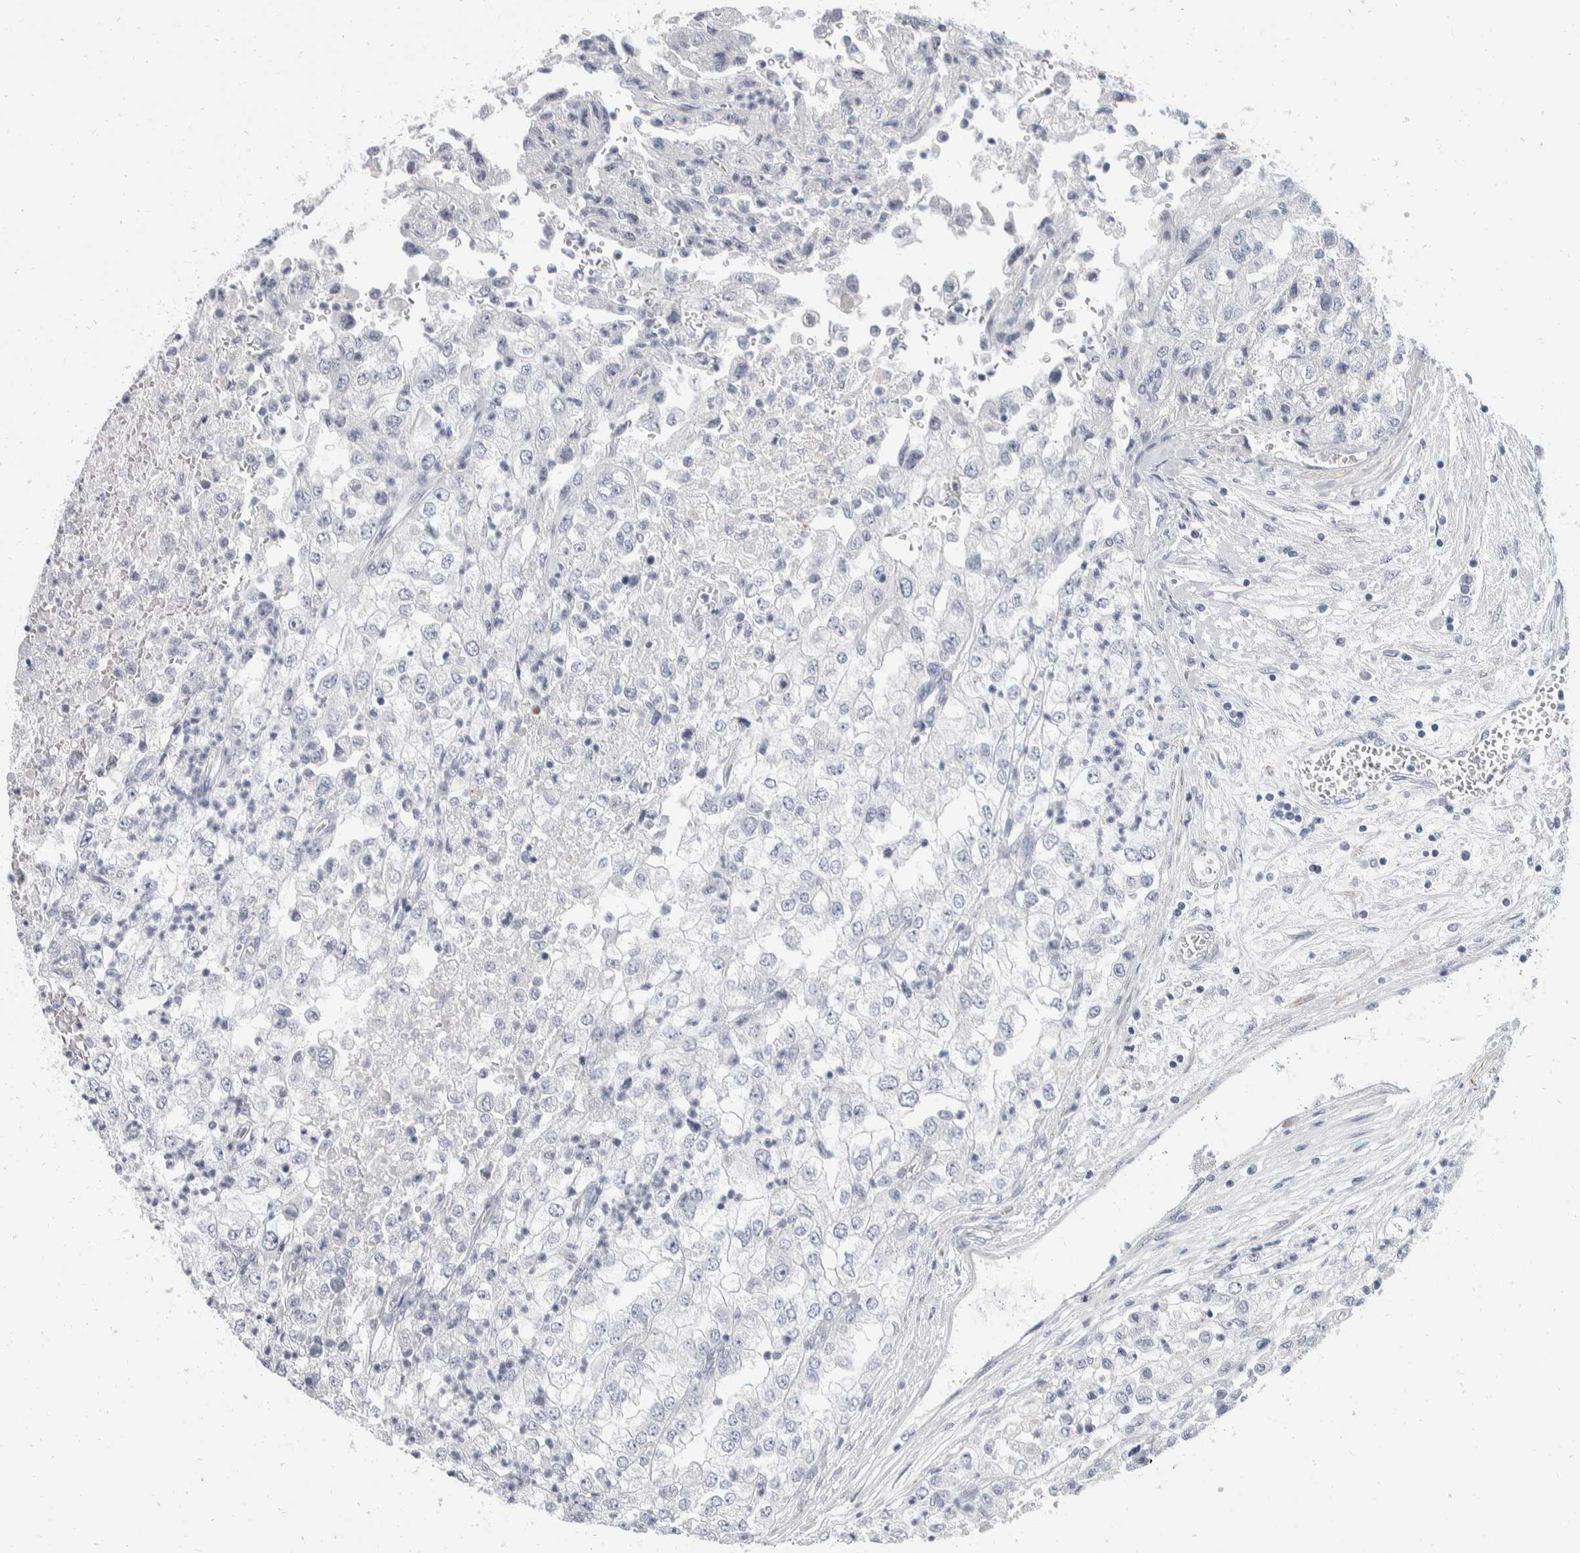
{"staining": {"intensity": "negative", "quantity": "none", "location": "none"}, "tissue": "renal cancer", "cell_type": "Tumor cells", "image_type": "cancer", "snomed": [{"axis": "morphology", "description": "Adenocarcinoma, NOS"}, {"axis": "topography", "description": "Kidney"}], "caption": "IHC of human adenocarcinoma (renal) displays no positivity in tumor cells. (Stains: DAB immunohistochemistry with hematoxylin counter stain, Microscopy: brightfield microscopy at high magnification).", "gene": "CATSPERD", "patient": {"sex": "female", "age": 54}}